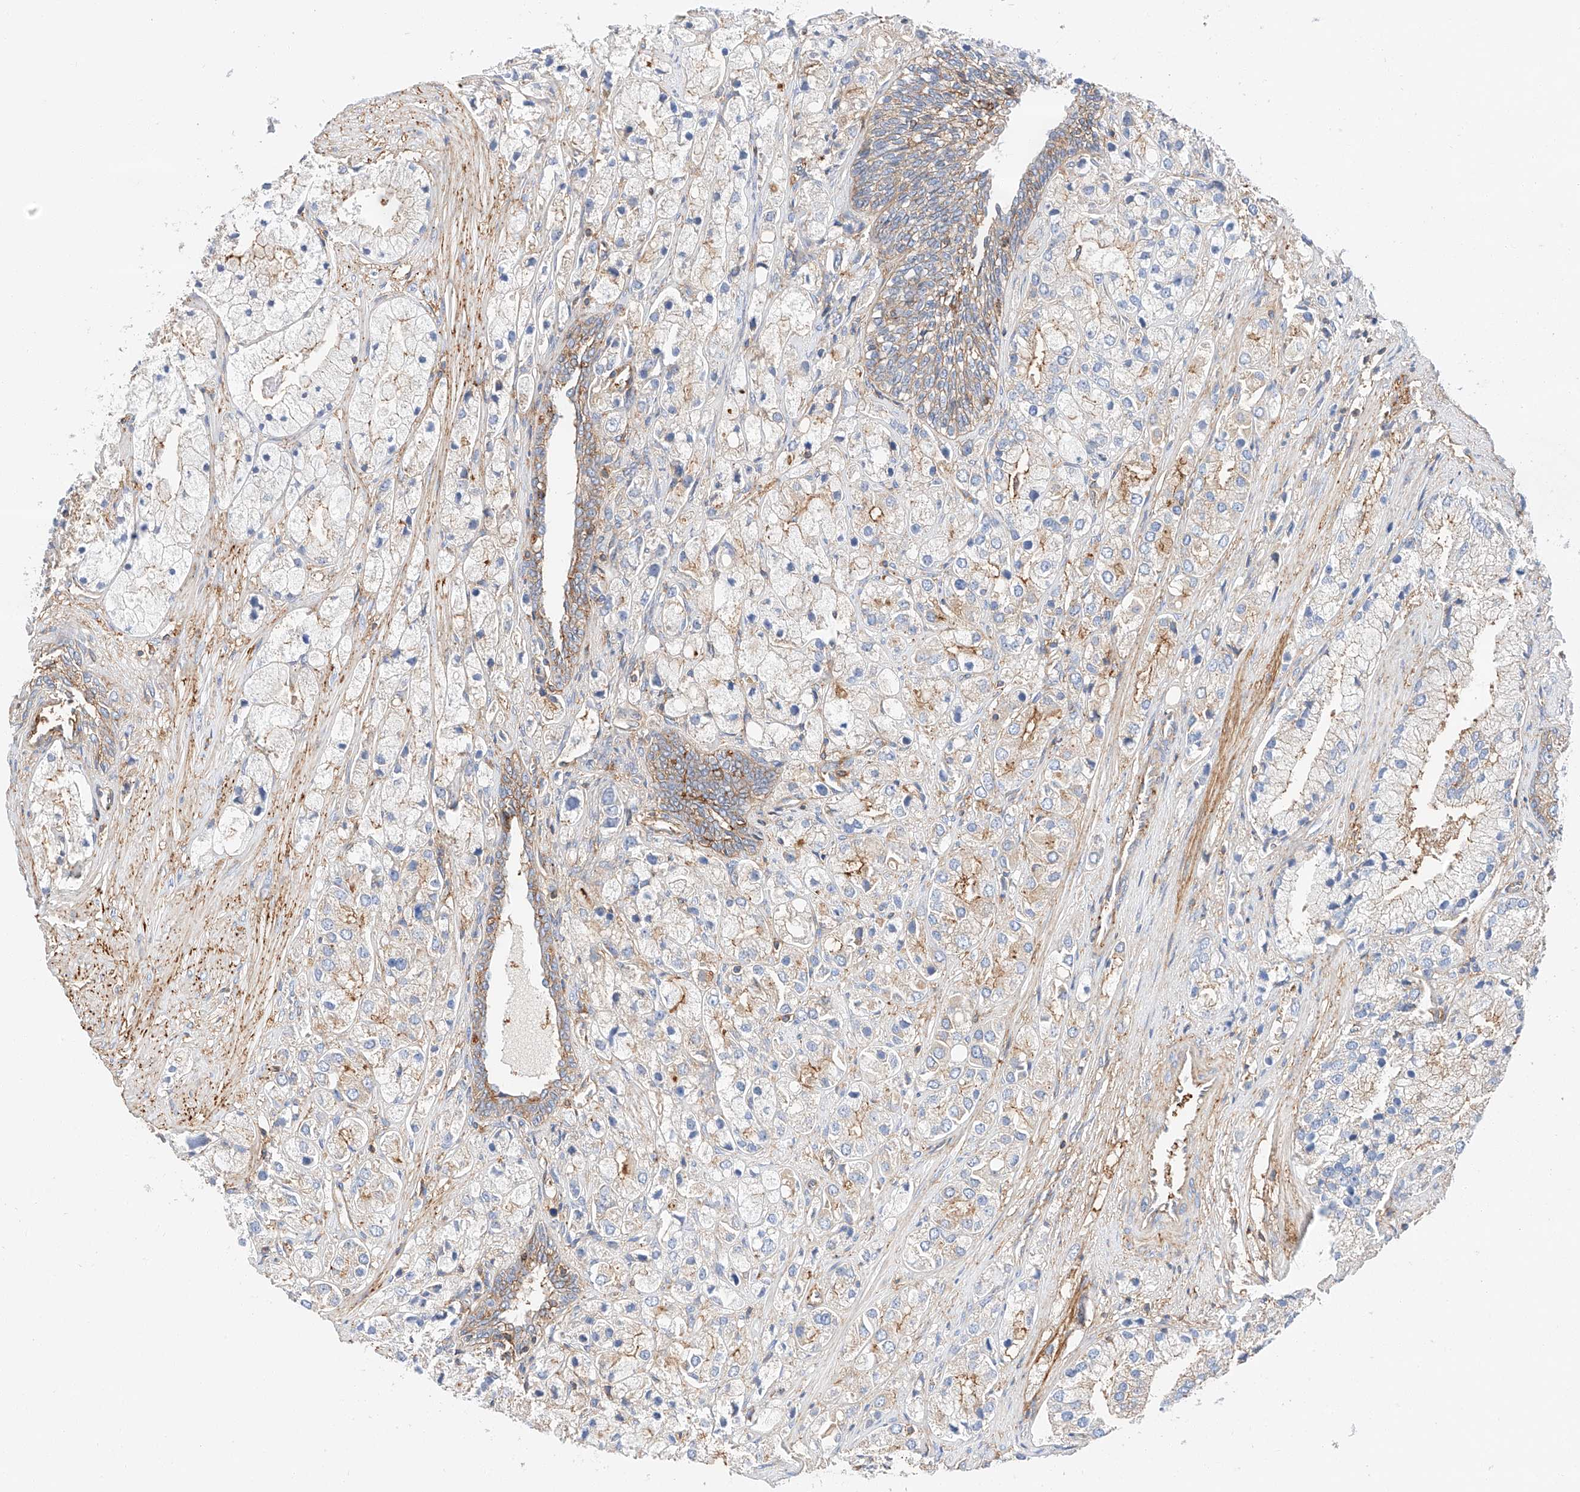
{"staining": {"intensity": "moderate", "quantity": "<25%", "location": "cytoplasmic/membranous"}, "tissue": "prostate cancer", "cell_type": "Tumor cells", "image_type": "cancer", "snomed": [{"axis": "morphology", "description": "Adenocarcinoma, High grade"}, {"axis": "topography", "description": "Prostate"}], "caption": "Human prostate high-grade adenocarcinoma stained for a protein (brown) shows moderate cytoplasmic/membranous positive positivity in about <25% of tumor cells.", "gene": "HAUS4", "patient": {"sex": "male", "age": 50}}